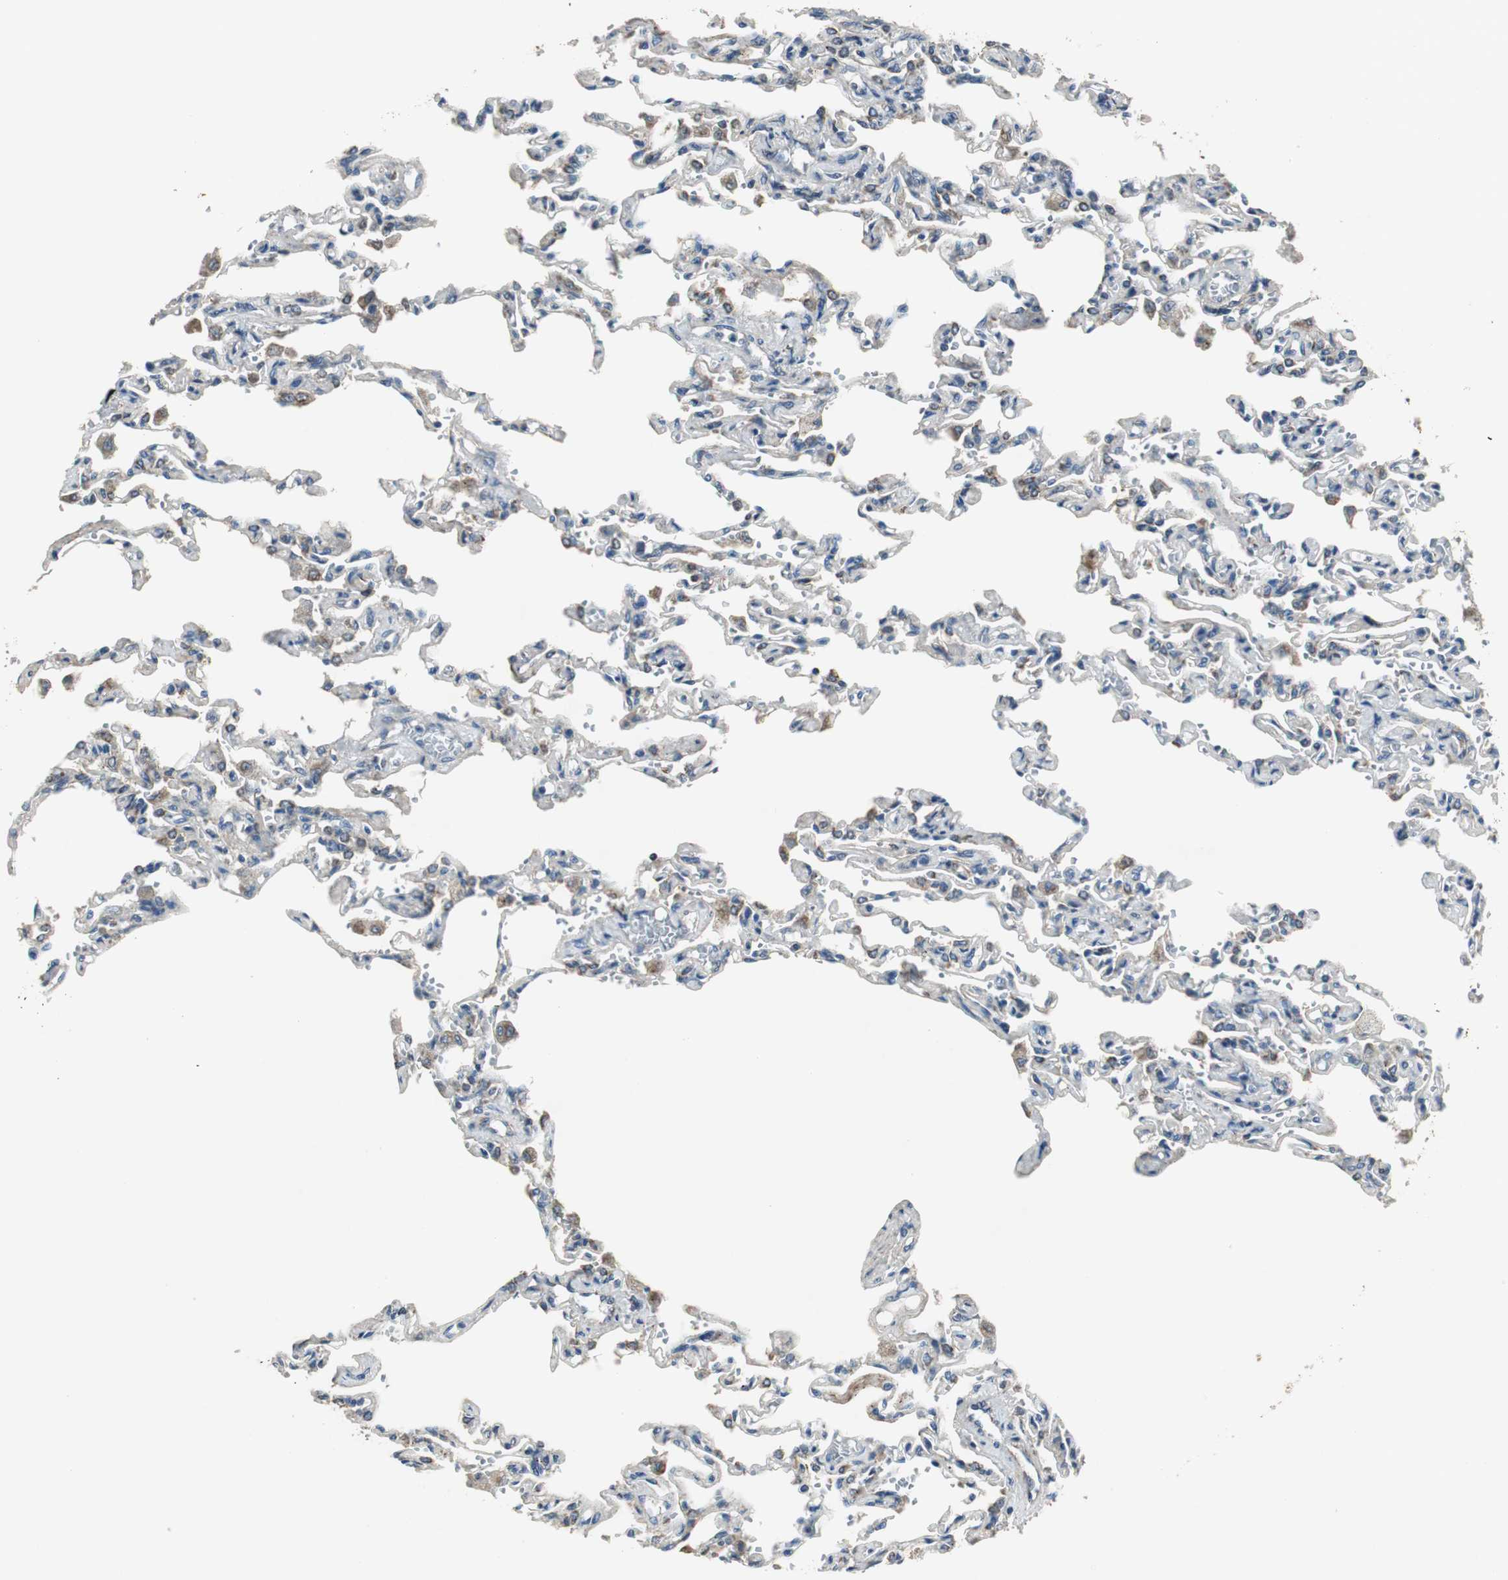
{"staining": {"intensity": "weak", "quantity": "25%-75%", "location": "cytoplasmic/membranous"}, "tissue": "lung", "cell_type": "Alveolar cells", "image_type": "normal", "snomed": [{"axis": "morphology", "description": "Normal tissue, NOS"}, {"axis": "topography", "description": "Lung"}], "caption": "Protein staining of benign lung demonstrates weak cytoplasmic/membranous staining in about 25%-75% of alveolar cells. The protein of interest is shown in brown color, while the nuclei are stained blue.", "gene": "MSTO1", "patient": {"sex": "male", "age": 21}}